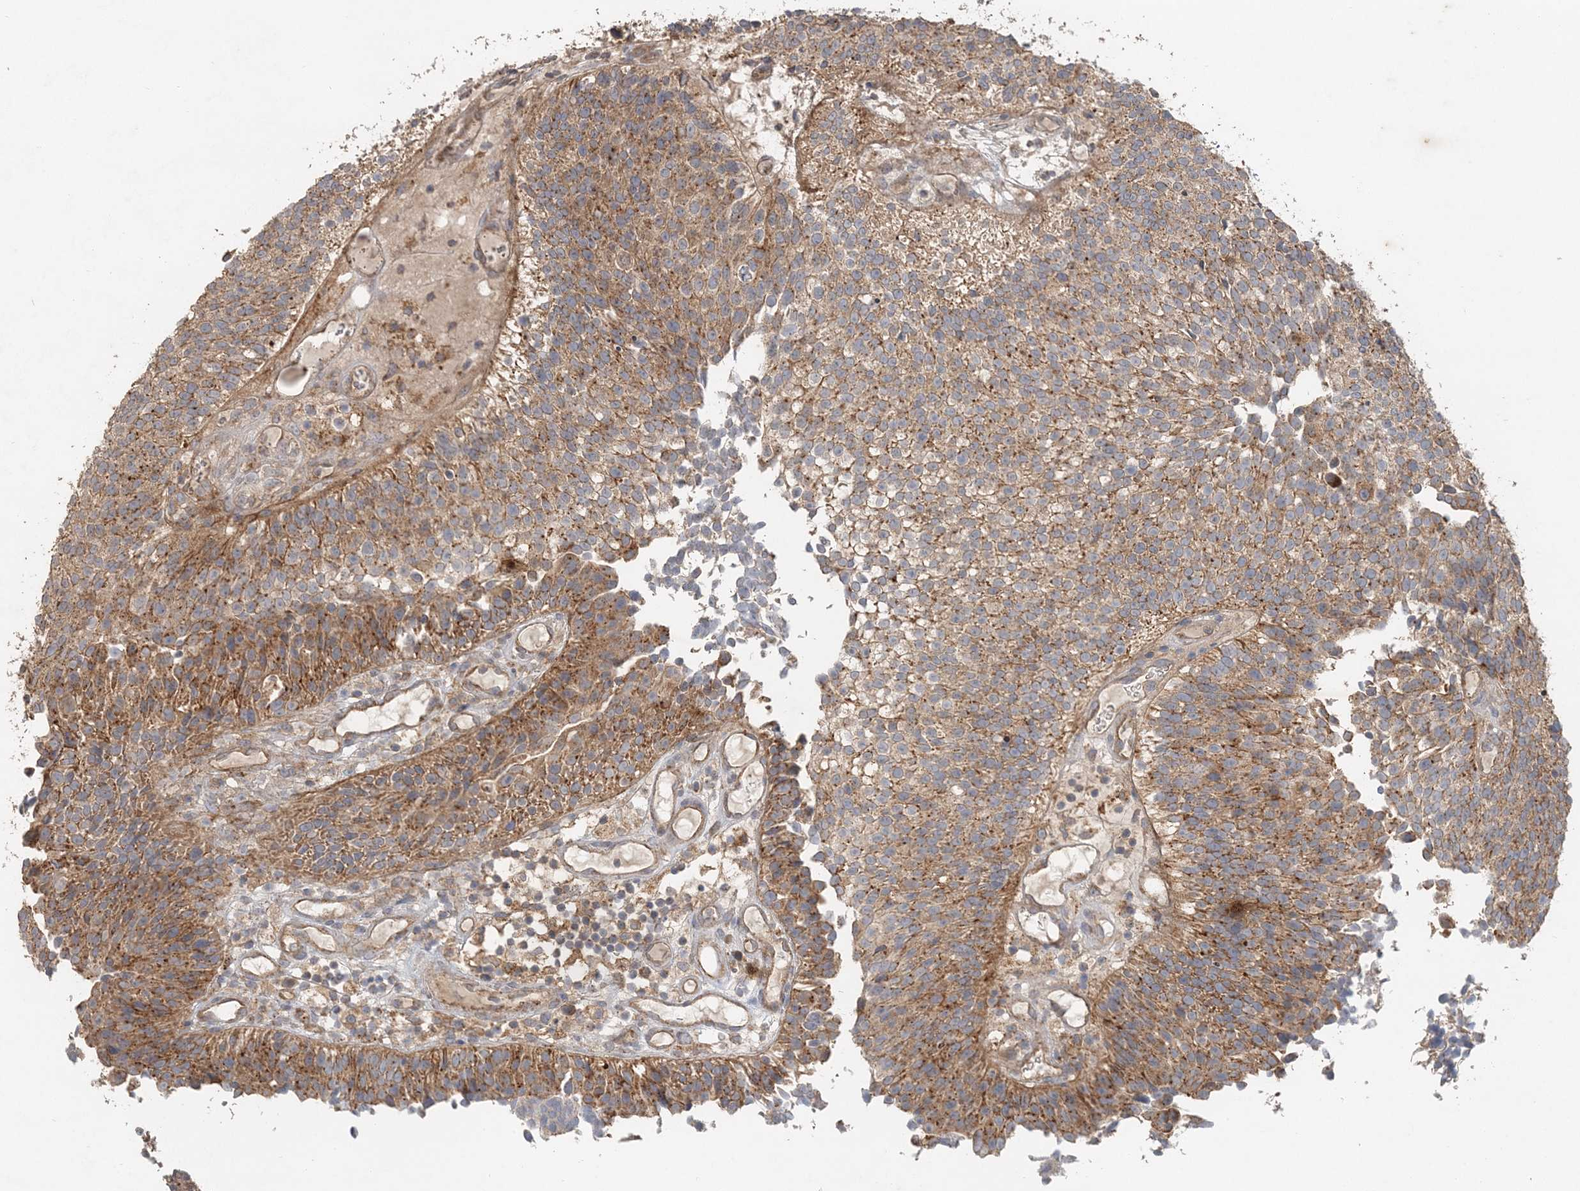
{"staining": {"intensity": "moderate", "quantity": ">75%", "location": "cytoplasmic/membranous"}, "tissue": "urothelial cancer", "cell_type": "Tumor cells", "image_type": "cancer", "snomed": [{"axis": "morphology", "description": "Urothelial carcinoma, Low grade"}, {"axis": "topography", "description": "Urinary bladder"}], "caption": "Immunohistochemistry (IHC) of human urothelial carcinoma (low-grade) exhibits medium levels of moderate cytoplasmic/membranous positivity in about >75% of tumor cells.", "gene": "RAB14", "patient": {"sex": "male", "age": 86}}